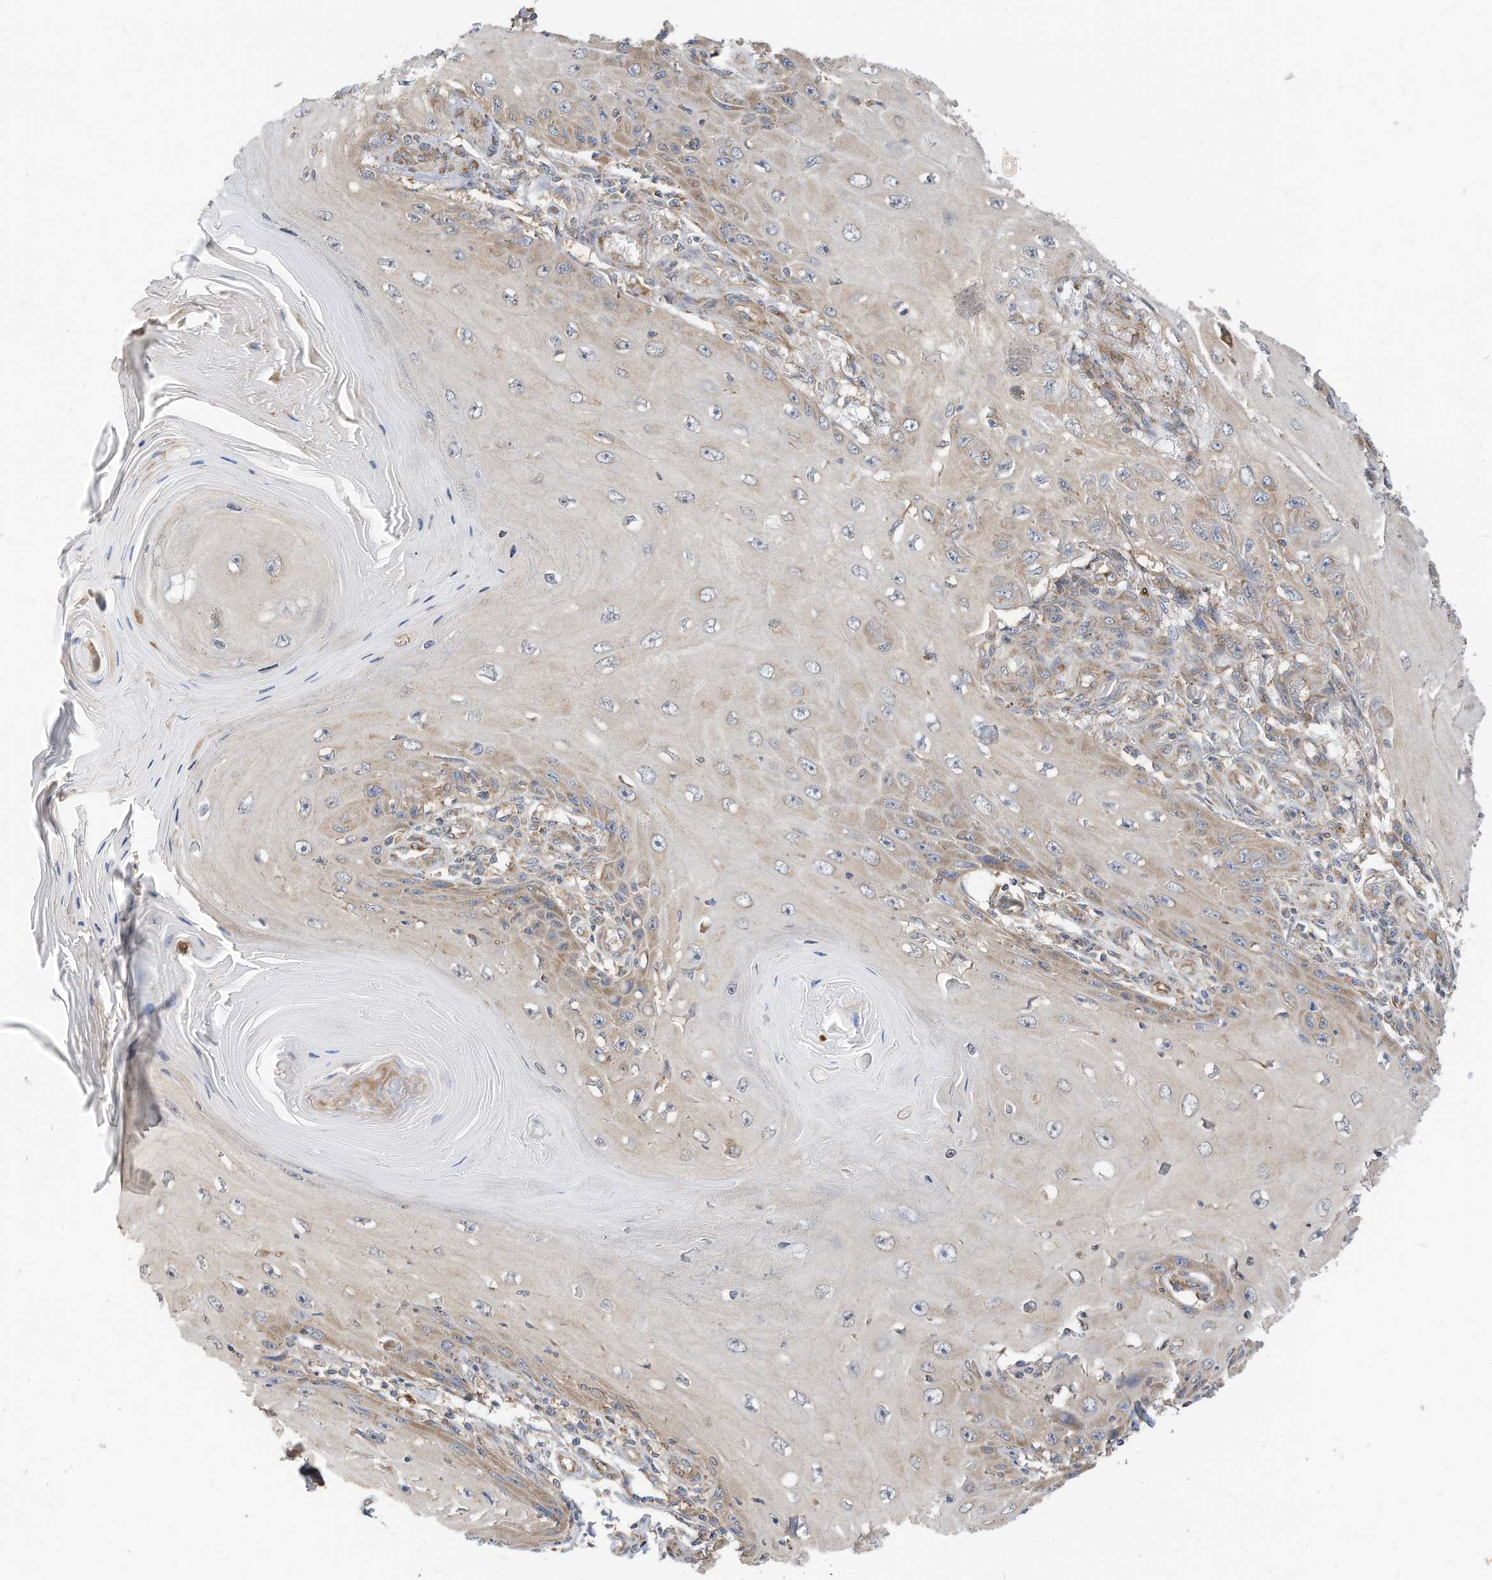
{"staining": {"intensity": "weak", "quantity": "<25%", "location": "cytoplasmic/membranous"}, "tissue": "skin cancer", "cell_type": "Tumor cells", "image_type": "cancer", "snomed": [{"axis": "morphology", "description": "Squamous cell carcinoma, NOS"}, {"axis": "topography", "description": "Skin"}], "caption": "Tumor cells show no significant protein positivity in squamous cell carcinoma (skin).", "gene": "METTL6", "patient": {"sex": "female", "age": 73}}